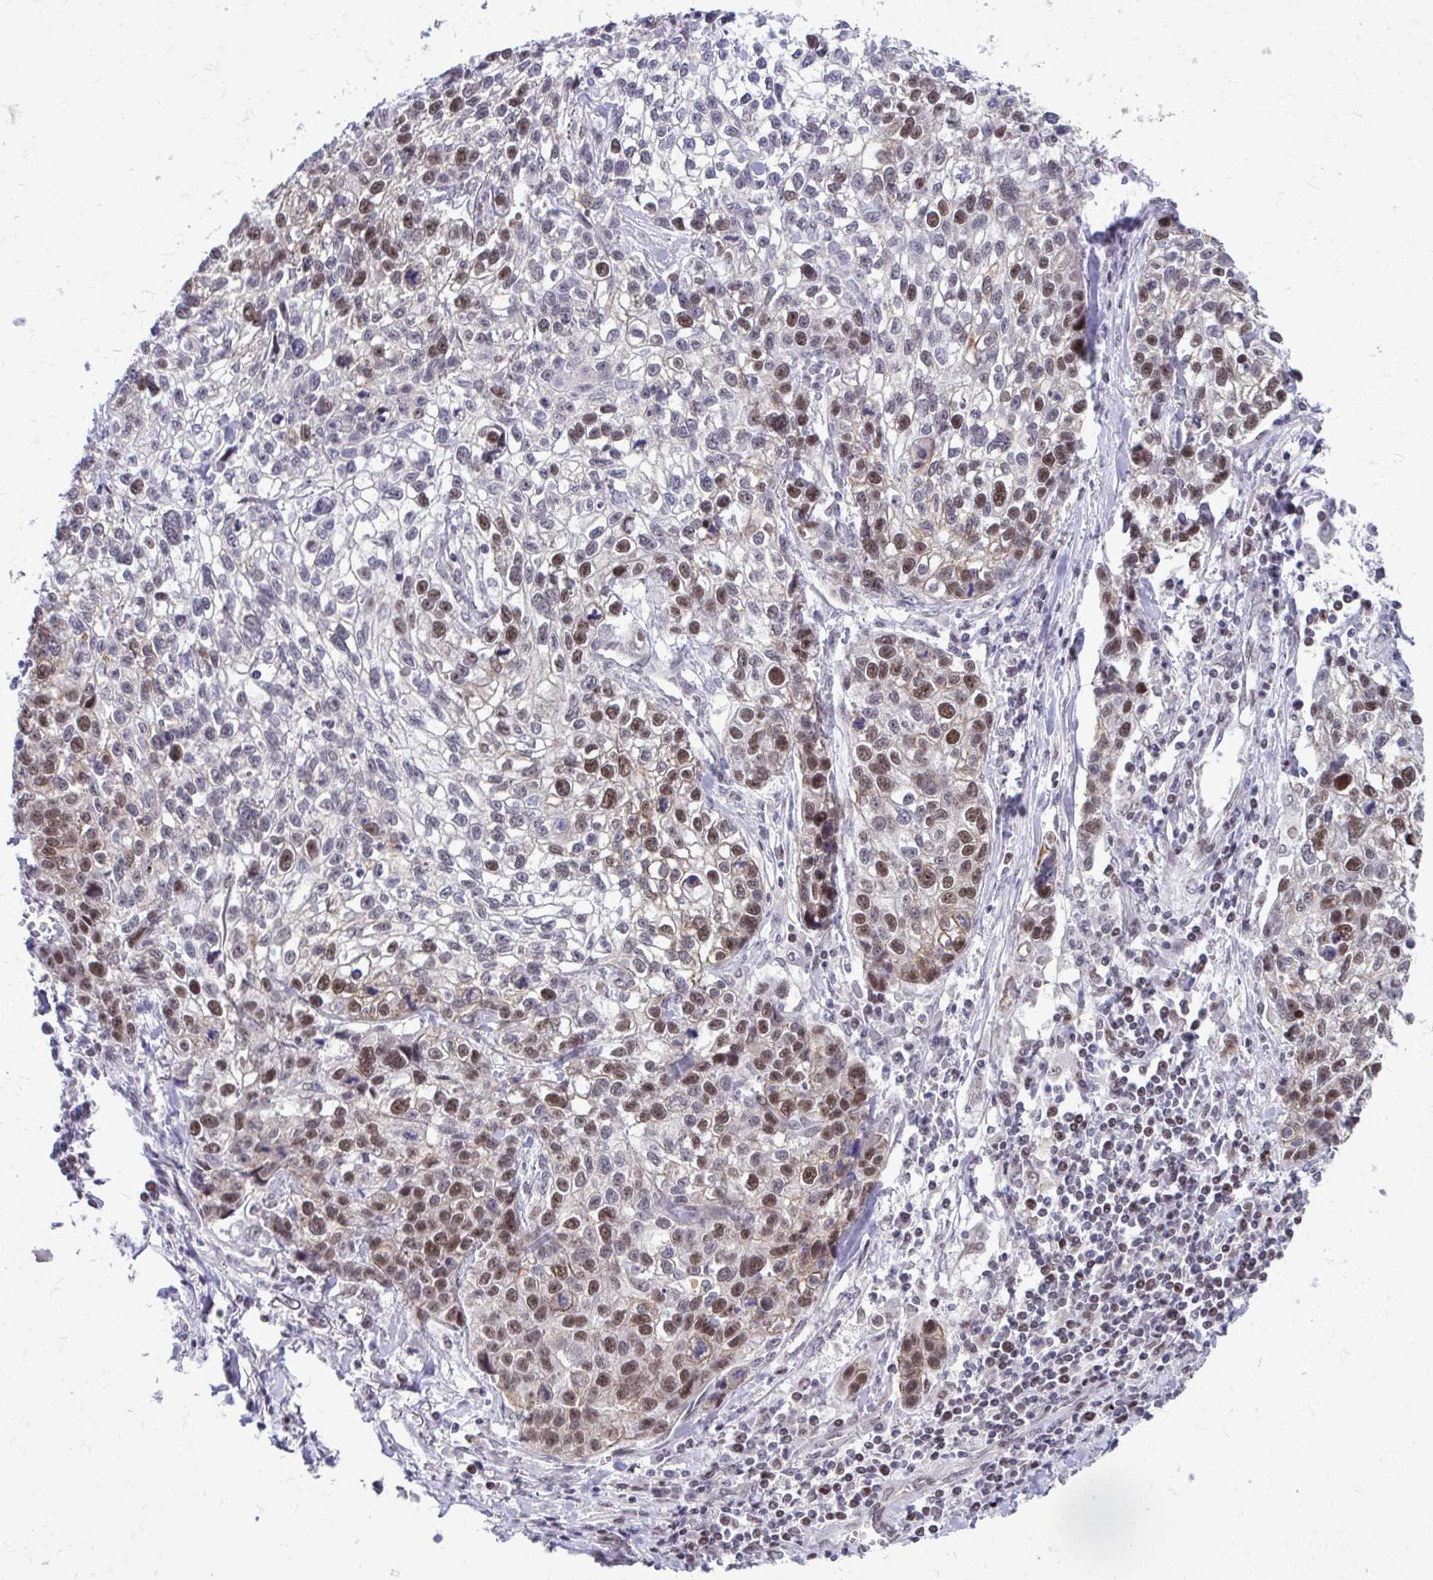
{"staining": {"intensity": "moderate", "quantity": "25%-75%", "location": "nuclear"}, "tissue": "lung cancer", "cell_type": "Tumor cells", "image_type": "cancer", "snomed": [{"axis": "morphology", "description": "Squamous cell carcinoma, NOS"}, {"axis": "topography", "description": "Lung"}], "caption": "Immunohistochemistry (IHC) image of neoplastic tissue: human lung cancer (squamous cell carcinoma) stained using IHC exhibits medium levels of moderate protein expression localized specifically in the nuclear of tumor cells, appearing as a nuclear brown color.", "gene": "ANKRD30B", "patient": {"sex": "male", "age": 74}}